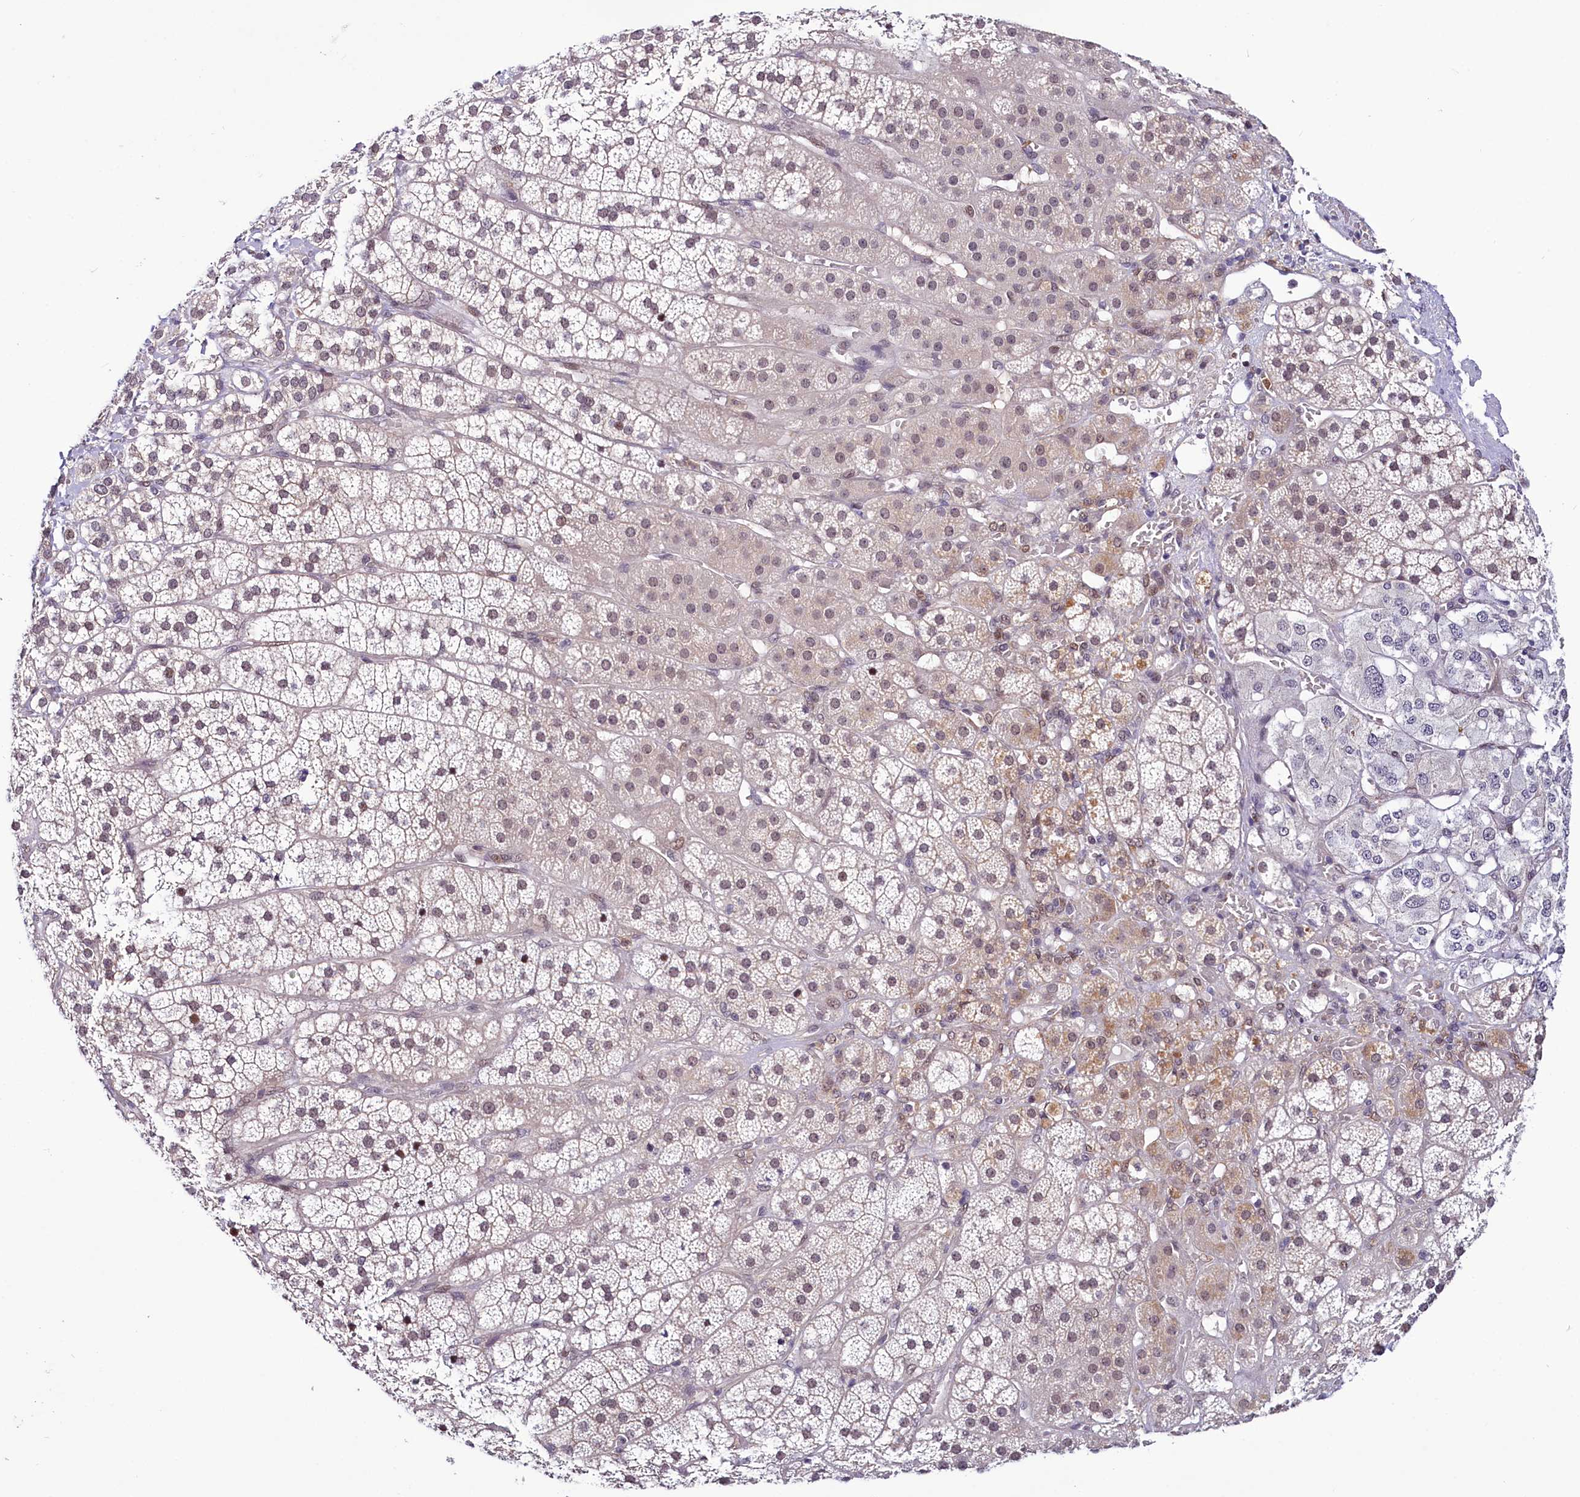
{"staining": {"intensity": "weak", "quantity": "<25%", "location": "cytoplasmic/membranous"}, "tissue": "adrenal gland", "cell_type": "Glandular cells", "image_type": "normal", "snomed": [{"axis": "morphology", "description": "Normal tissue, NOS"}, {"axis": "topography", "description": "Adrenal gland"}], "caption": "A high-resolution photomicrograph shows IHC staining of benign adrenal gland, which demonstrates no significant positivity in glandular cells.", "gene": "SCAF11", "patient": {"sex": "female", "age": 44}}